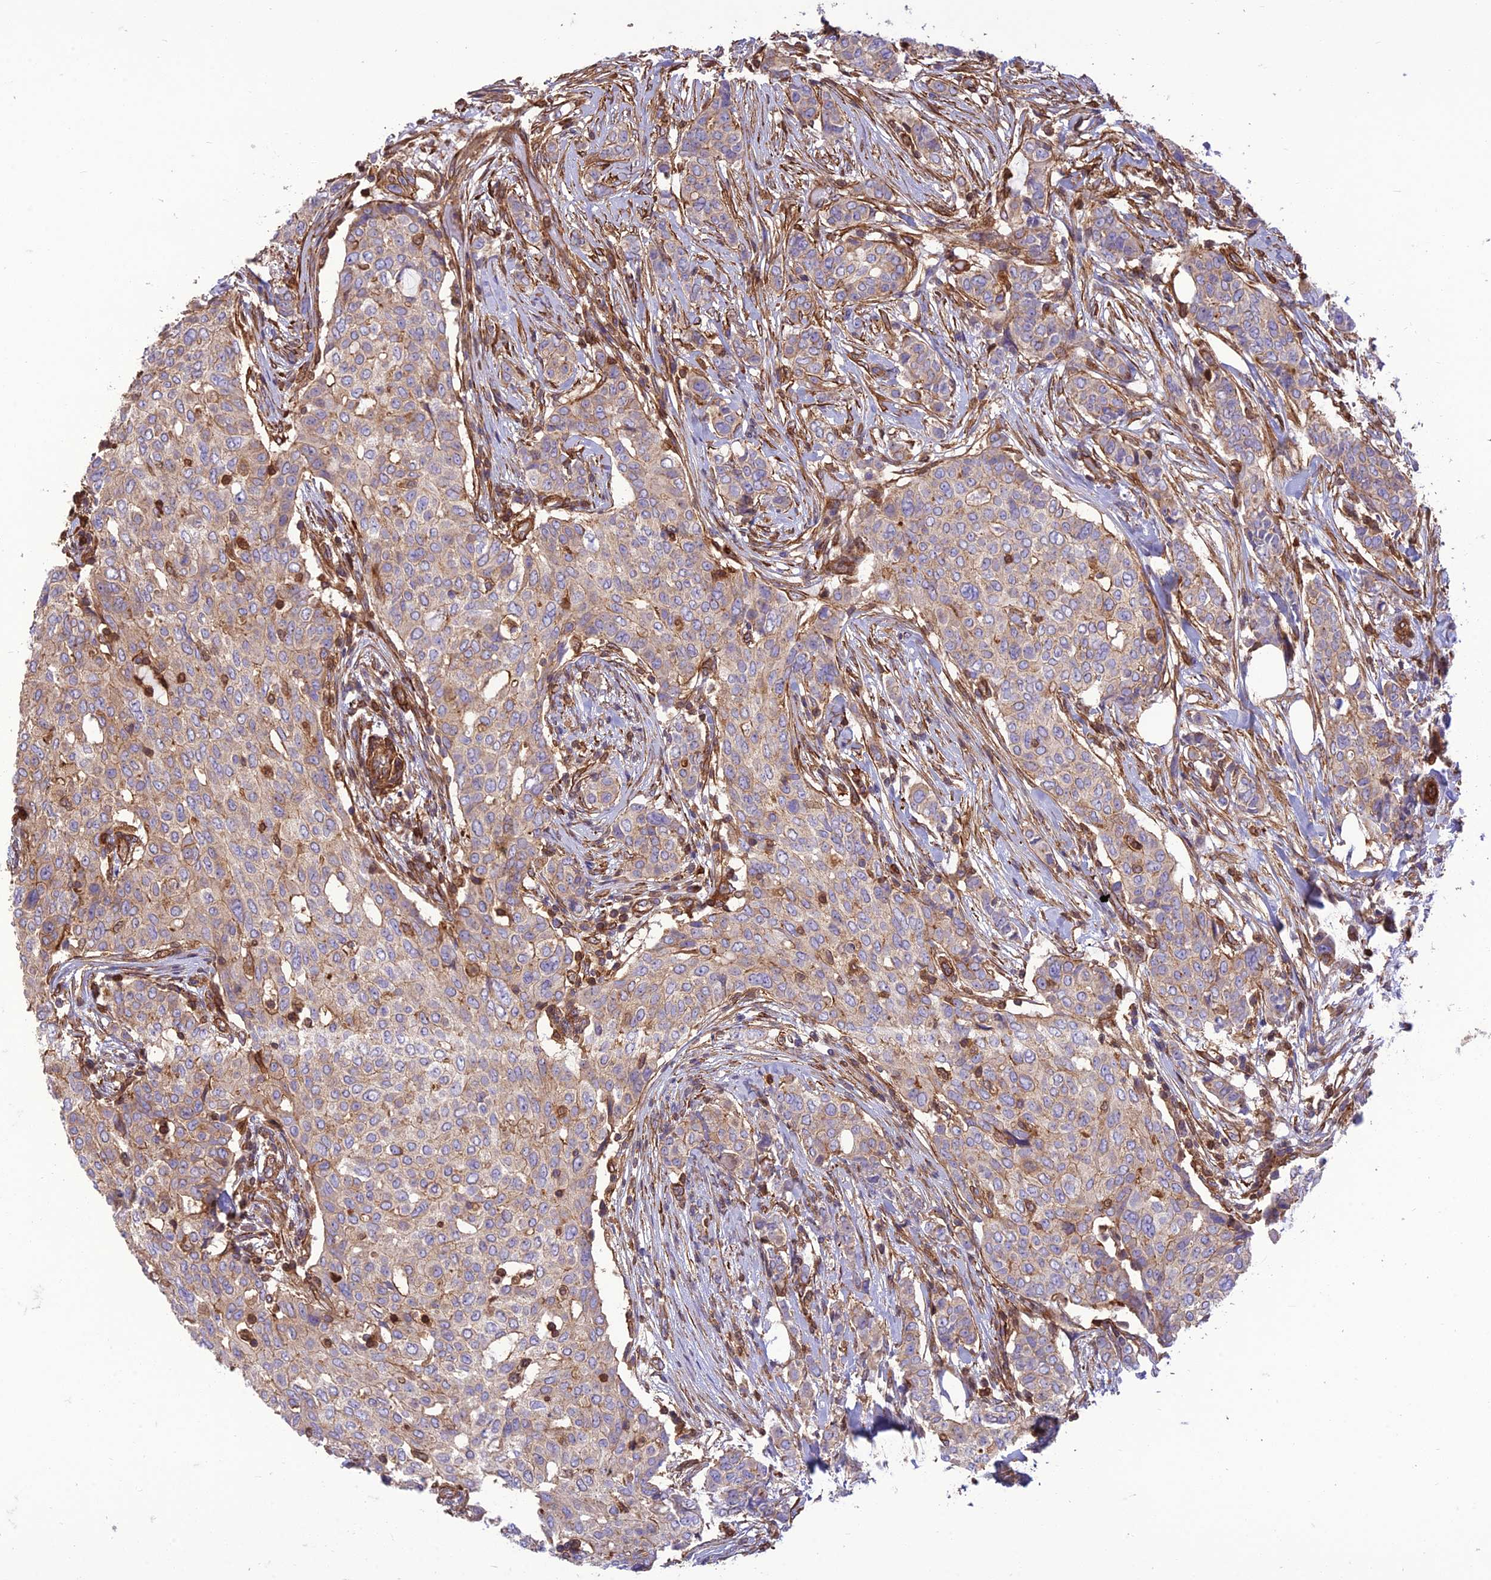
{"staining": {"intensity": "weak", "quantity": "<25%", "location": "cytoplasmic/membranous"}, "tissue": "breast cancer", "cell_type": "Tumor cells", "image_type": "cancer", "snomed": [{"axis": "morphology", "description": "Lobular carcinoma"}, {"axis": "topography", "description": "Breast"}], "caption": "Breast lobular carcinoma was stained to show a protein in brown. There is no significant expression in tumor cells.", "gene": "HPSE2", "patient": {"sex": "female", "age": 51}}